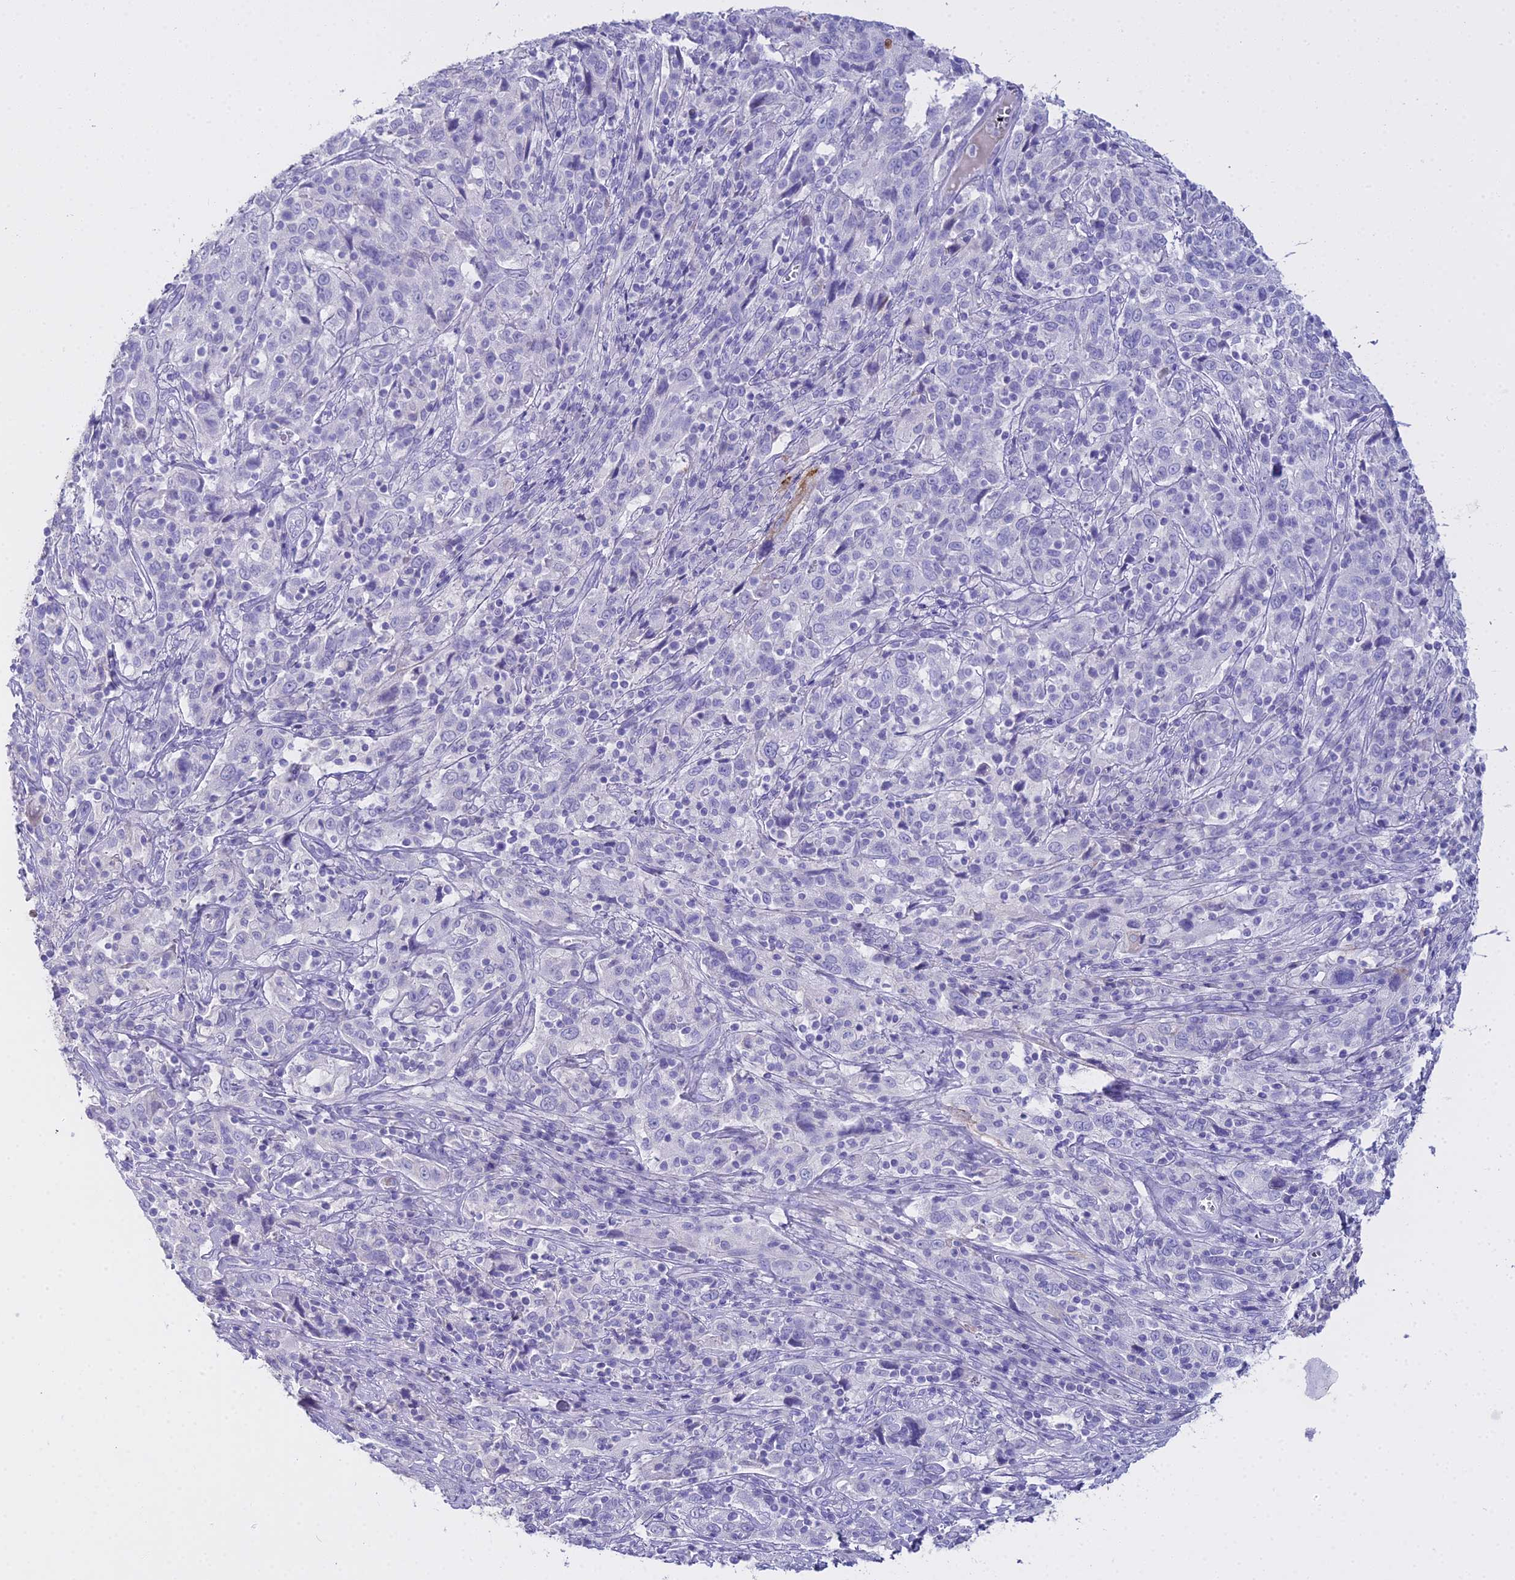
{"staining": {"intensity": "negative", "quantity": "none", "location": "none"}, "tissue": "cervical cancer", "cell_type": "Tumor cells", "image_type": "cancer", "snomed": [{"axis": "morphology", "description": "Squamous cell carcinoma, NOS"}, {"axis": "topography", "description": "Cervix"}], "caption": "This is an IHC image of human squamous cell carcinoma (cervical). There is no positivity in tumor cells.", "gene": "ALPP", "patient": {"sex": "female", "age": 46}}